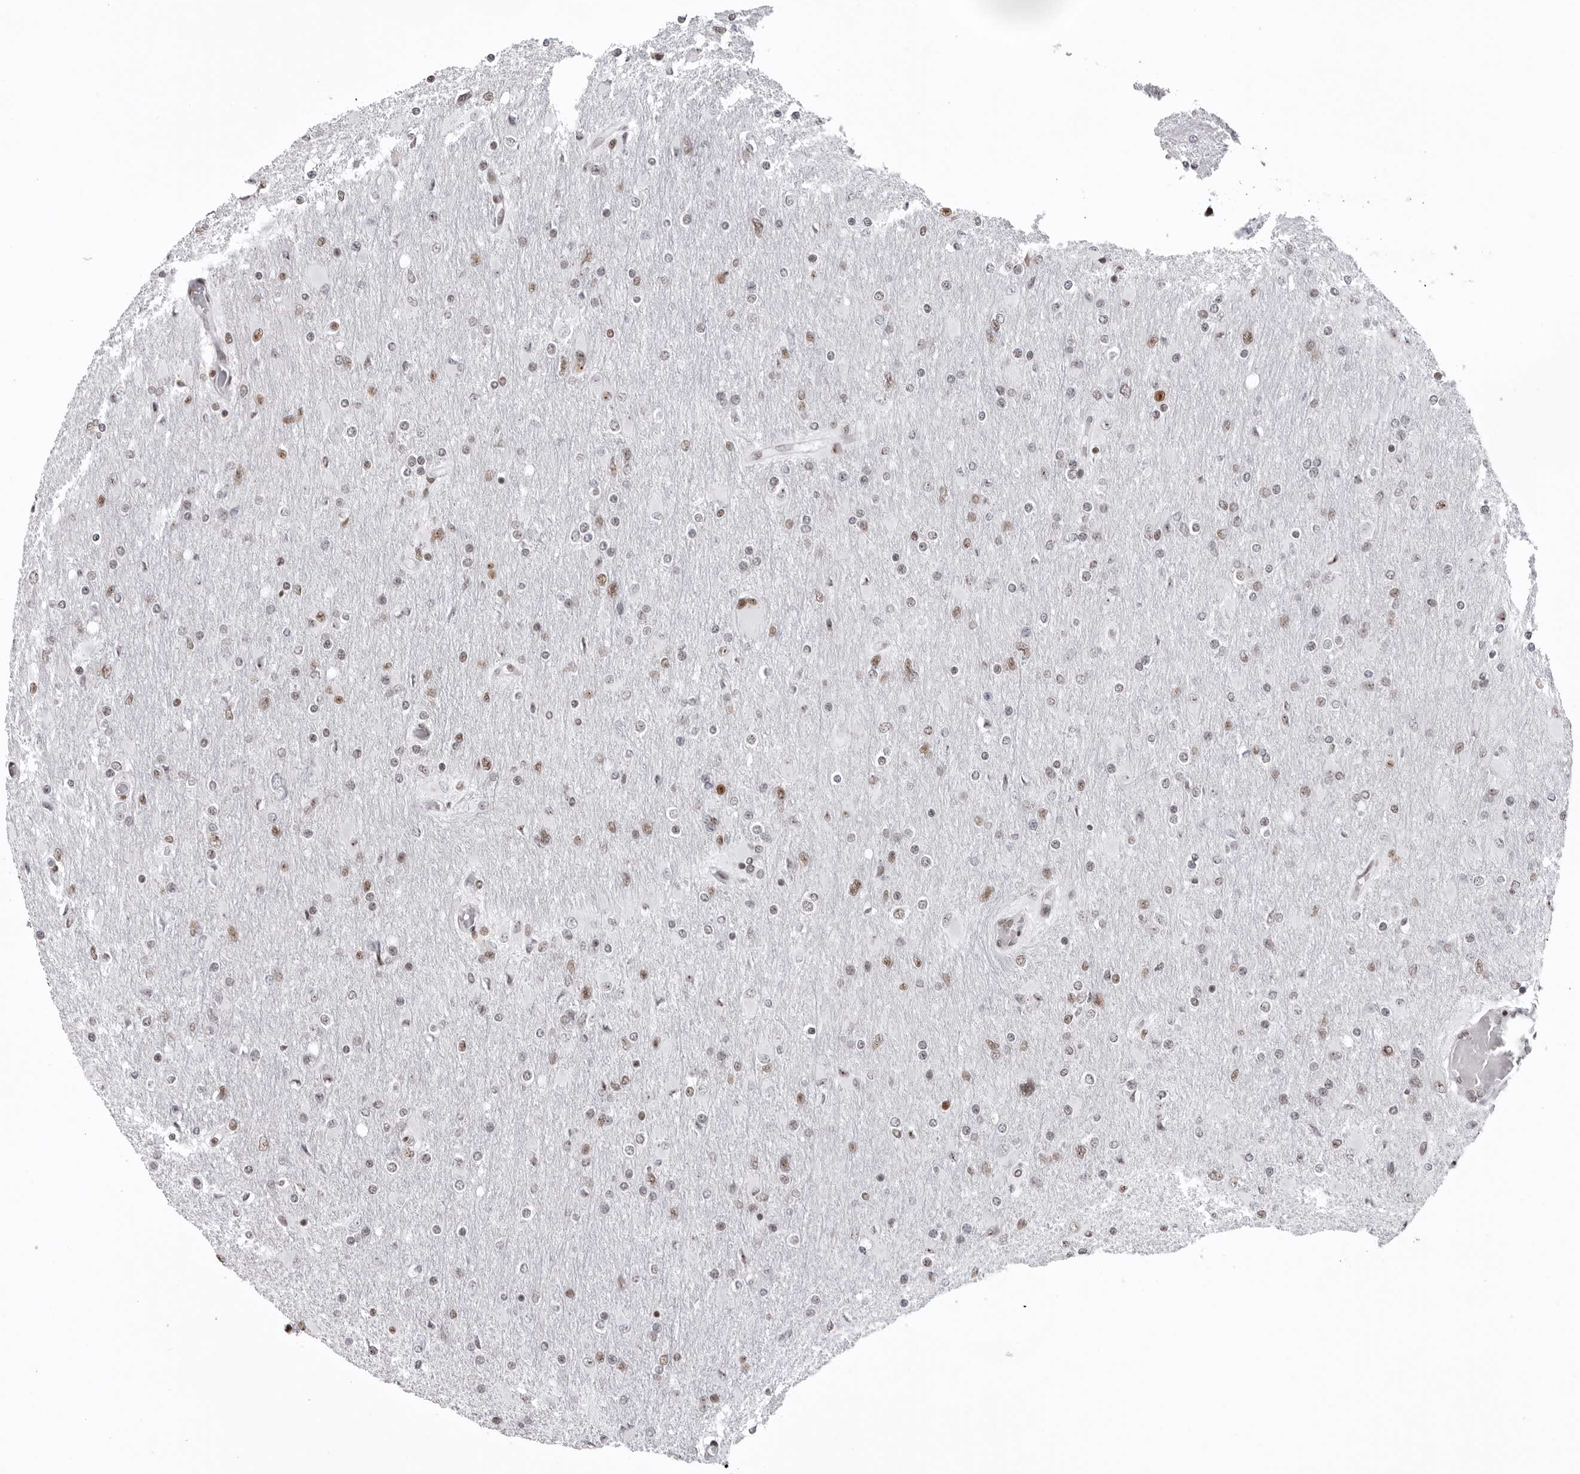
{"staining": {"intensity": "moderate", "quantity": "<25%", "location": "nuclear"}, "tissue": "glioma", "cell_type": "Tumor cells", "image_type": "cancer", "snomed": [{"axis": "morphology", "description": "Glioma, malignant, High grade"}, {"axis": "topography", "description": "Cerebral cortex"}], "caption": "A high-resolution image shows immunohistochemistry staining of malignant glioma (high-grade), which shows moderate nuclear staining in about <25% of tumor cells.", "gene": "DHX9", "patient": {"sex": "female", "age": 36}}